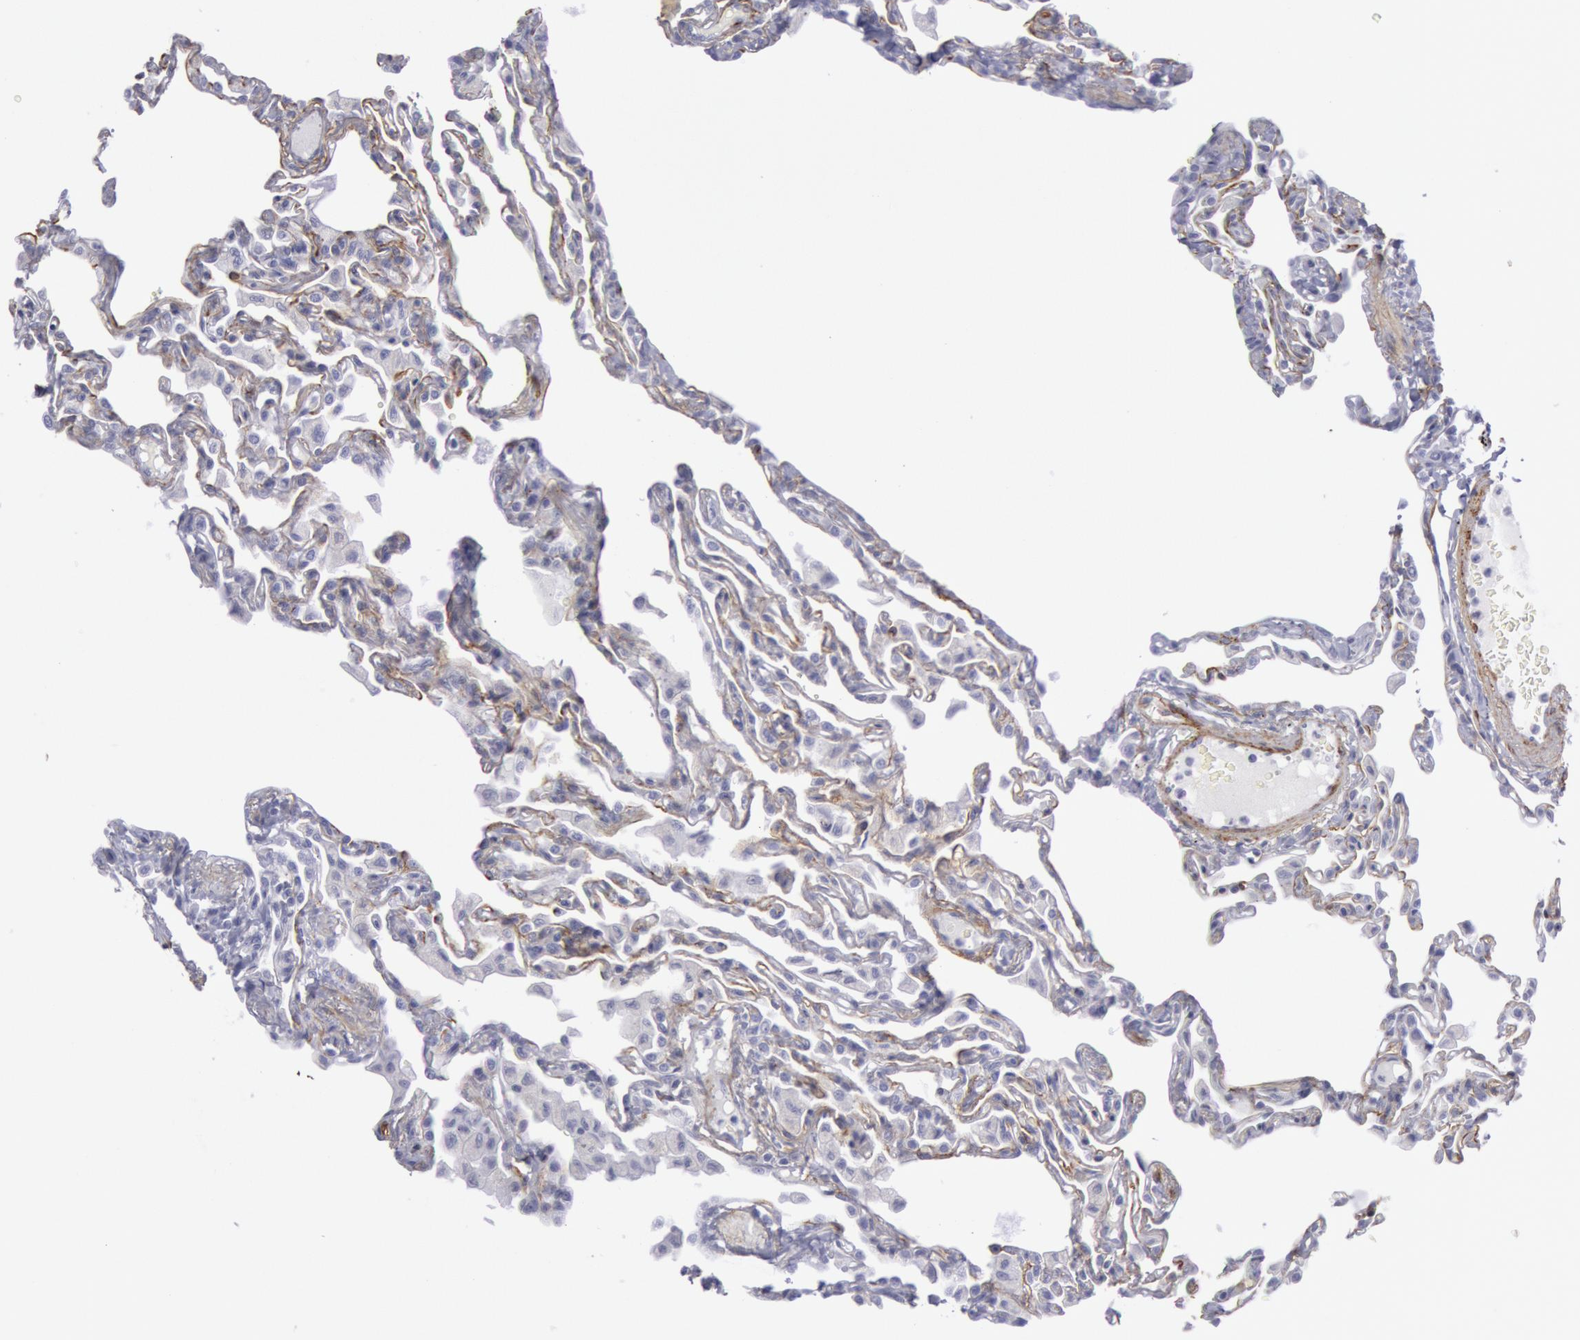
{"staining": {"intensity": "negative", "quantity": "none", "location": "none"}, "tissue": "lung", "cell_type": "Alveolar cells", "image_type": "normal", "snomed": [{"axis": "morphology", "description": "Normal tissue, NOS"}, {"axis": "topography", "description": "Lung"}], "caption": "DAB (3,3'-diaminobenzidine) immunohistochemical staining of normal lung demonstrates no significant positivity in alveolar cells. (Brightfield microscopy of DAB (3,3'-diaminobenzidine) IHC at high magnification).", "gene": "CDH13", "patient": {"sex": "female", "age": 49}}